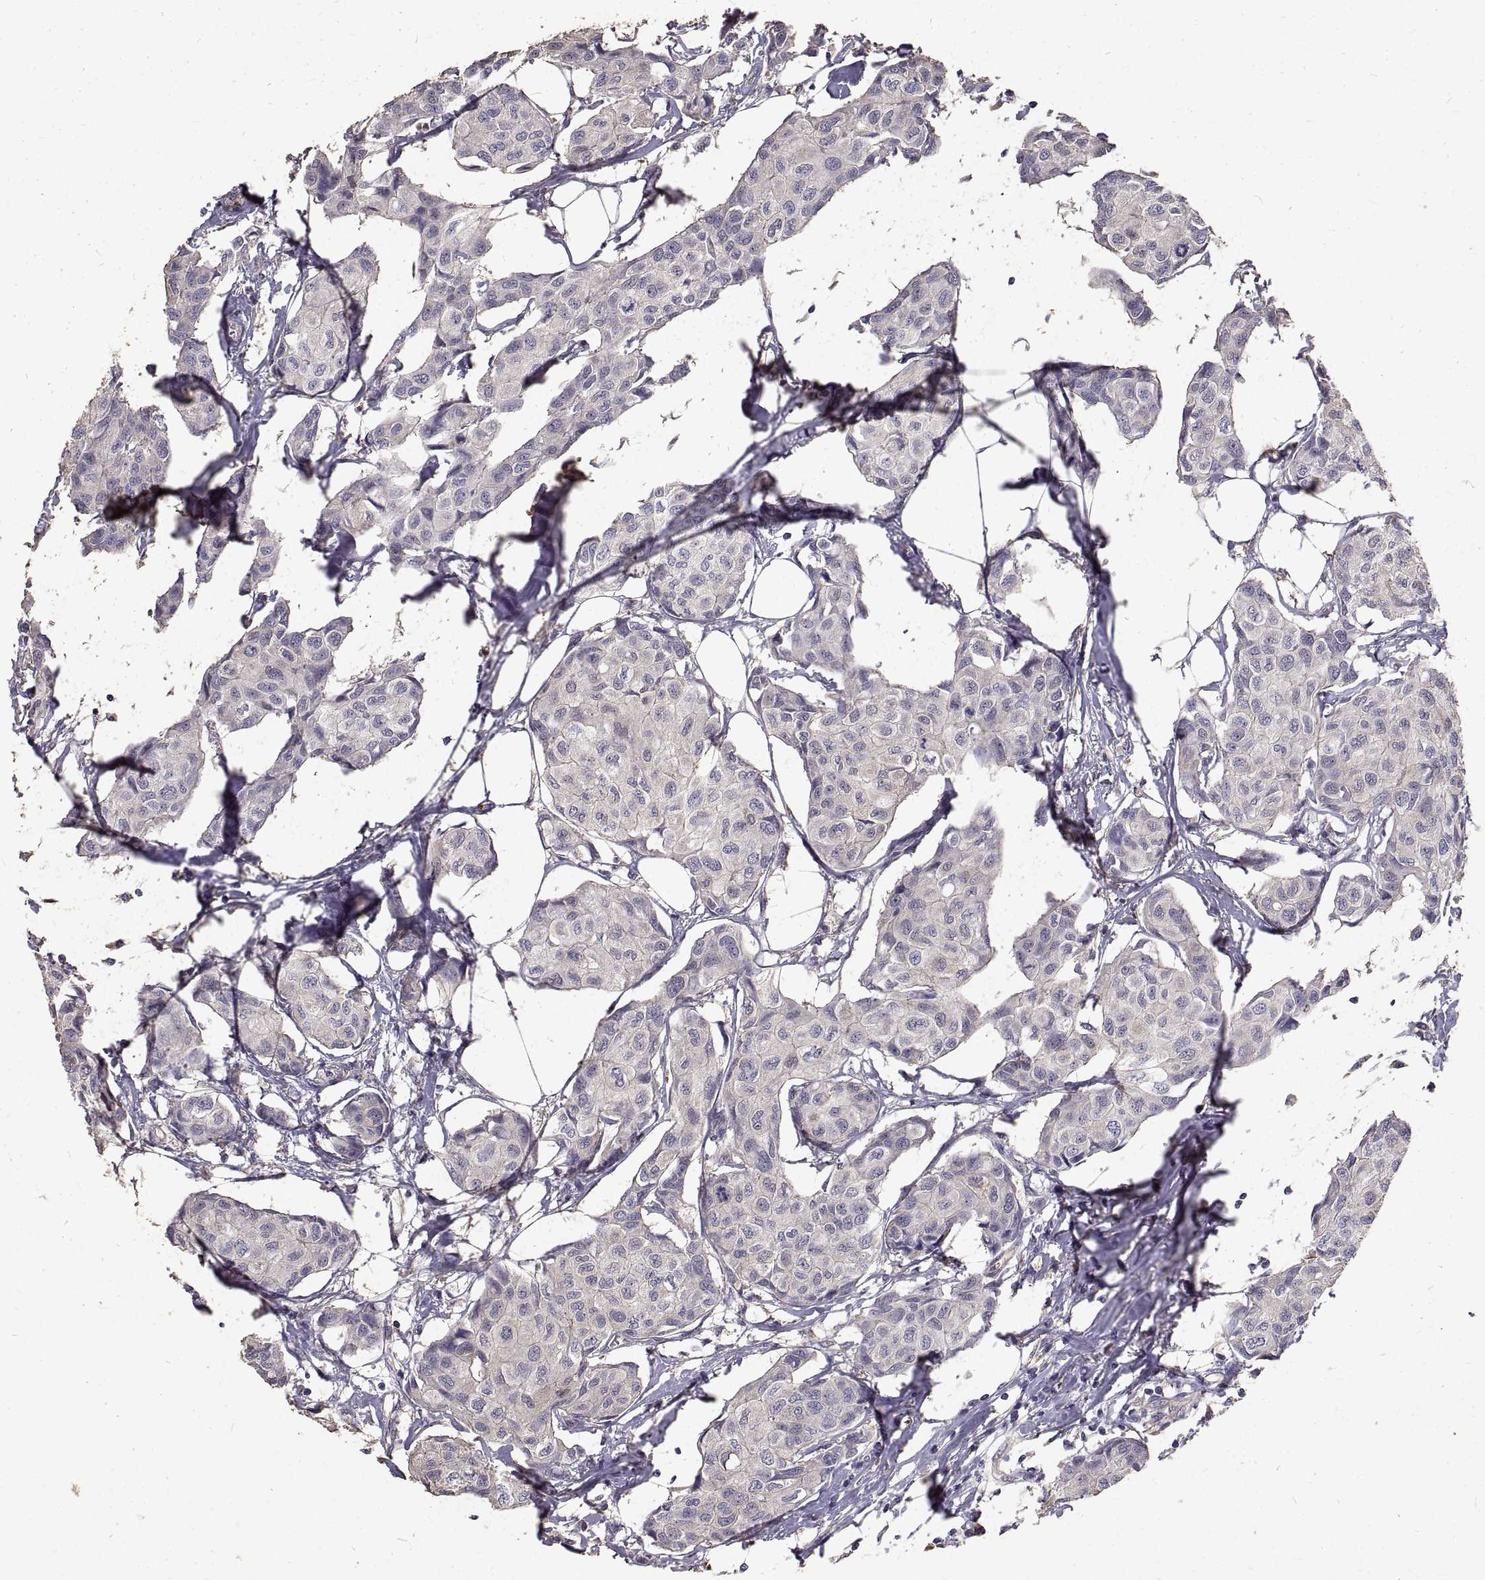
{"staining": {"intensity": "negative", "quantity": "none", "location": "none"}, "tissue": "breast cancer", "cell_type": "Tumor cells", "image_type": "cancer", "snomed": [{"axis": "morphology", "description": "Duct carcinoma"}, {"axis": "topography", "description": "Breast"}], "caption": "High power microscopy image of an IHC photomicrograph of breast cancer, revealing no significant expression in tumor cells.", "gene": "PEA15", "patient": {"sex": "female", "age": 80}}